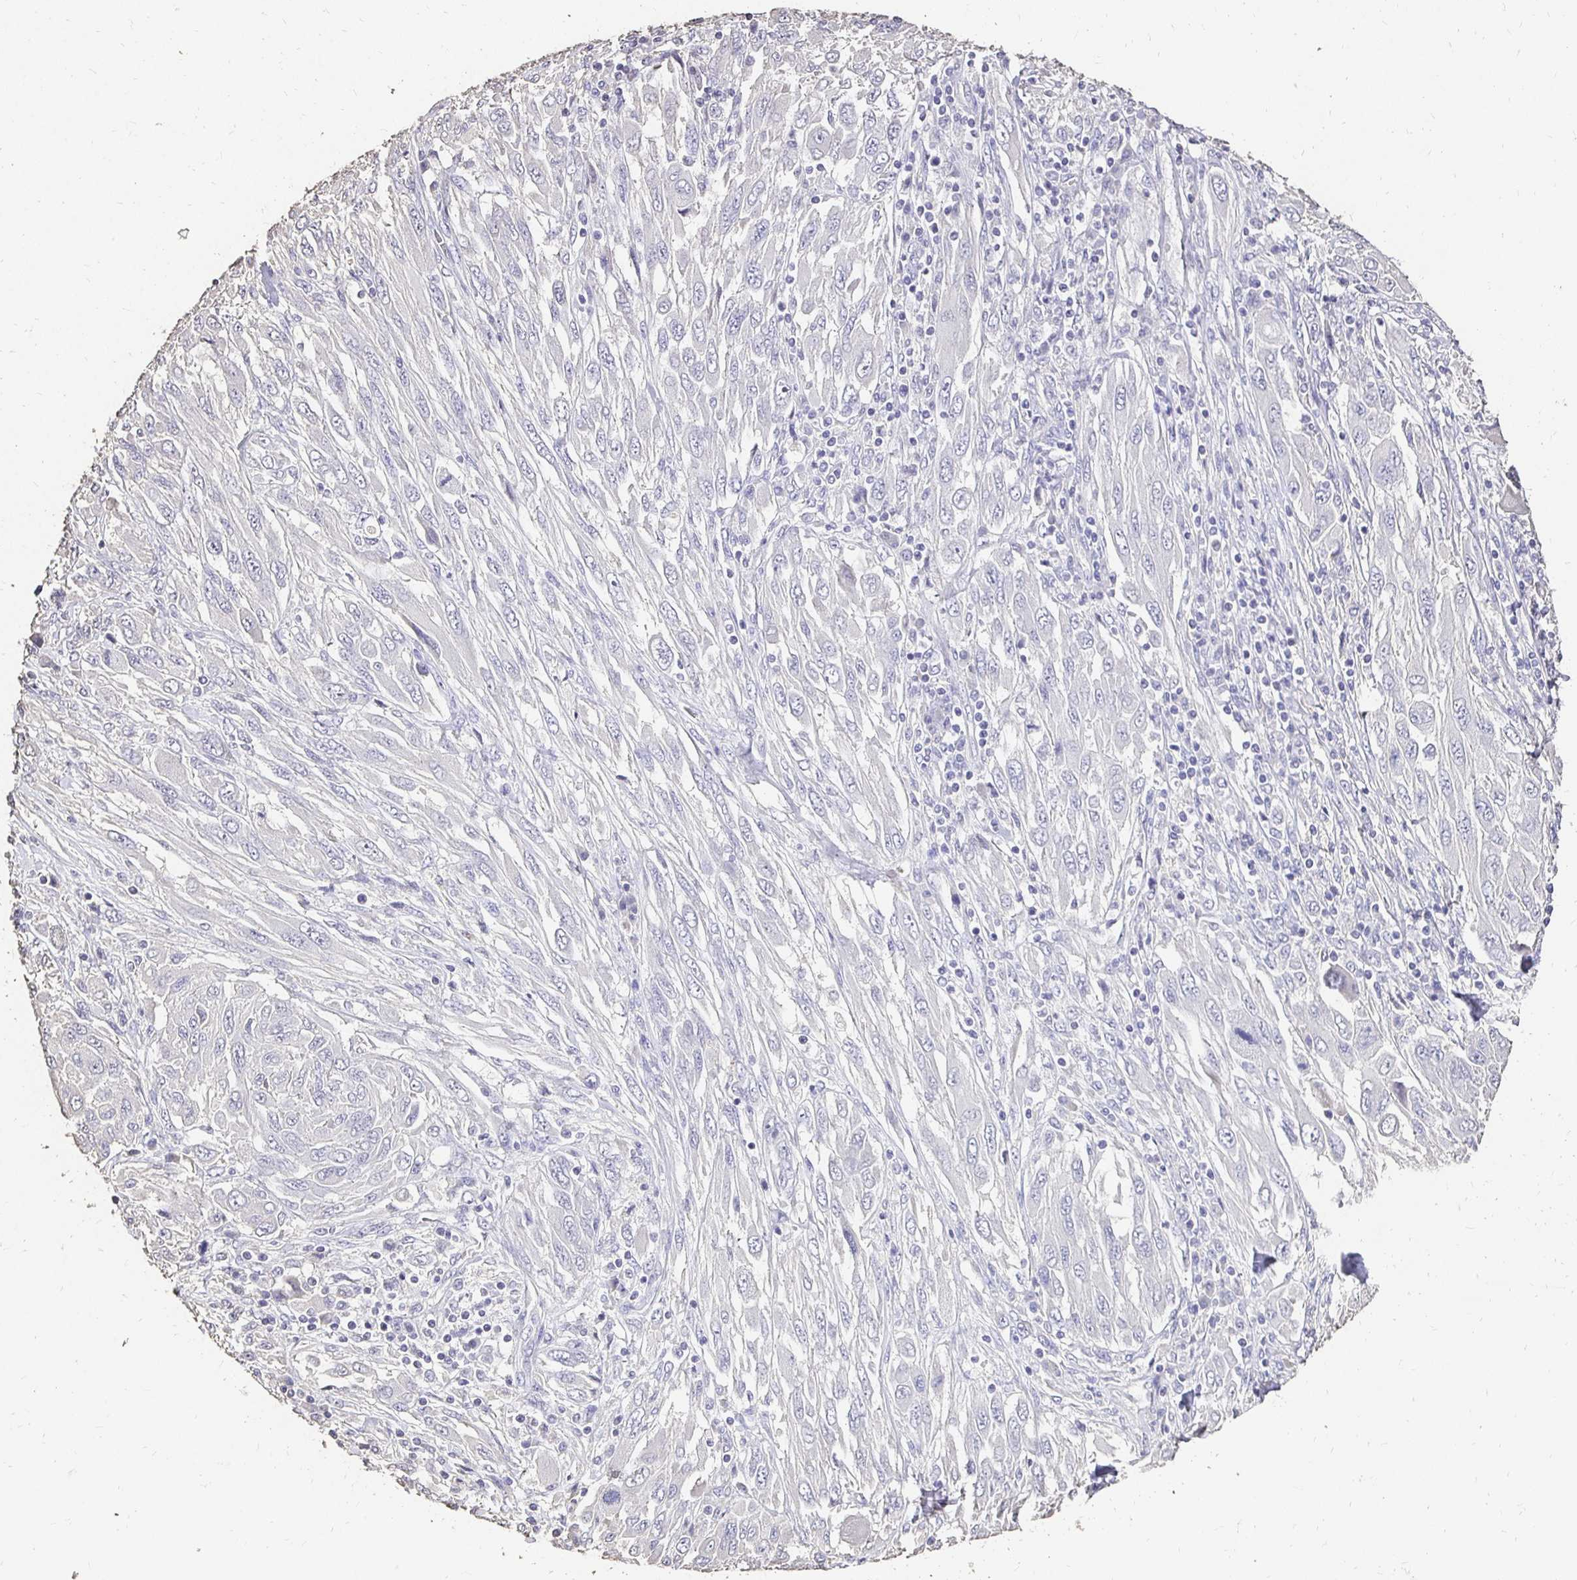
{"staining": {"intensity": "negative", "quantity": "none", "location": "none"}, "tissue": "melanoma", "cell_type": "Tumor cells", "image_type": "cancer", "snomed": [{"axis": "morphology", "description": "Malignant melanoma, NOS"}, {"axis": "topography", "description": "Skin"}], "caption": "A photomicrograph of malignant melanoma stained for a protein demonstrates no brown staining in tumor cells. Brightfield microscopy of immunohistochemistry stained with DAB (3,3'-diaminobenzidine) (brown) and hematoxylin (blue), captured at high magnification.", "gene": "UGT1A6", "patient": {"sex": "female", "age": 91}}